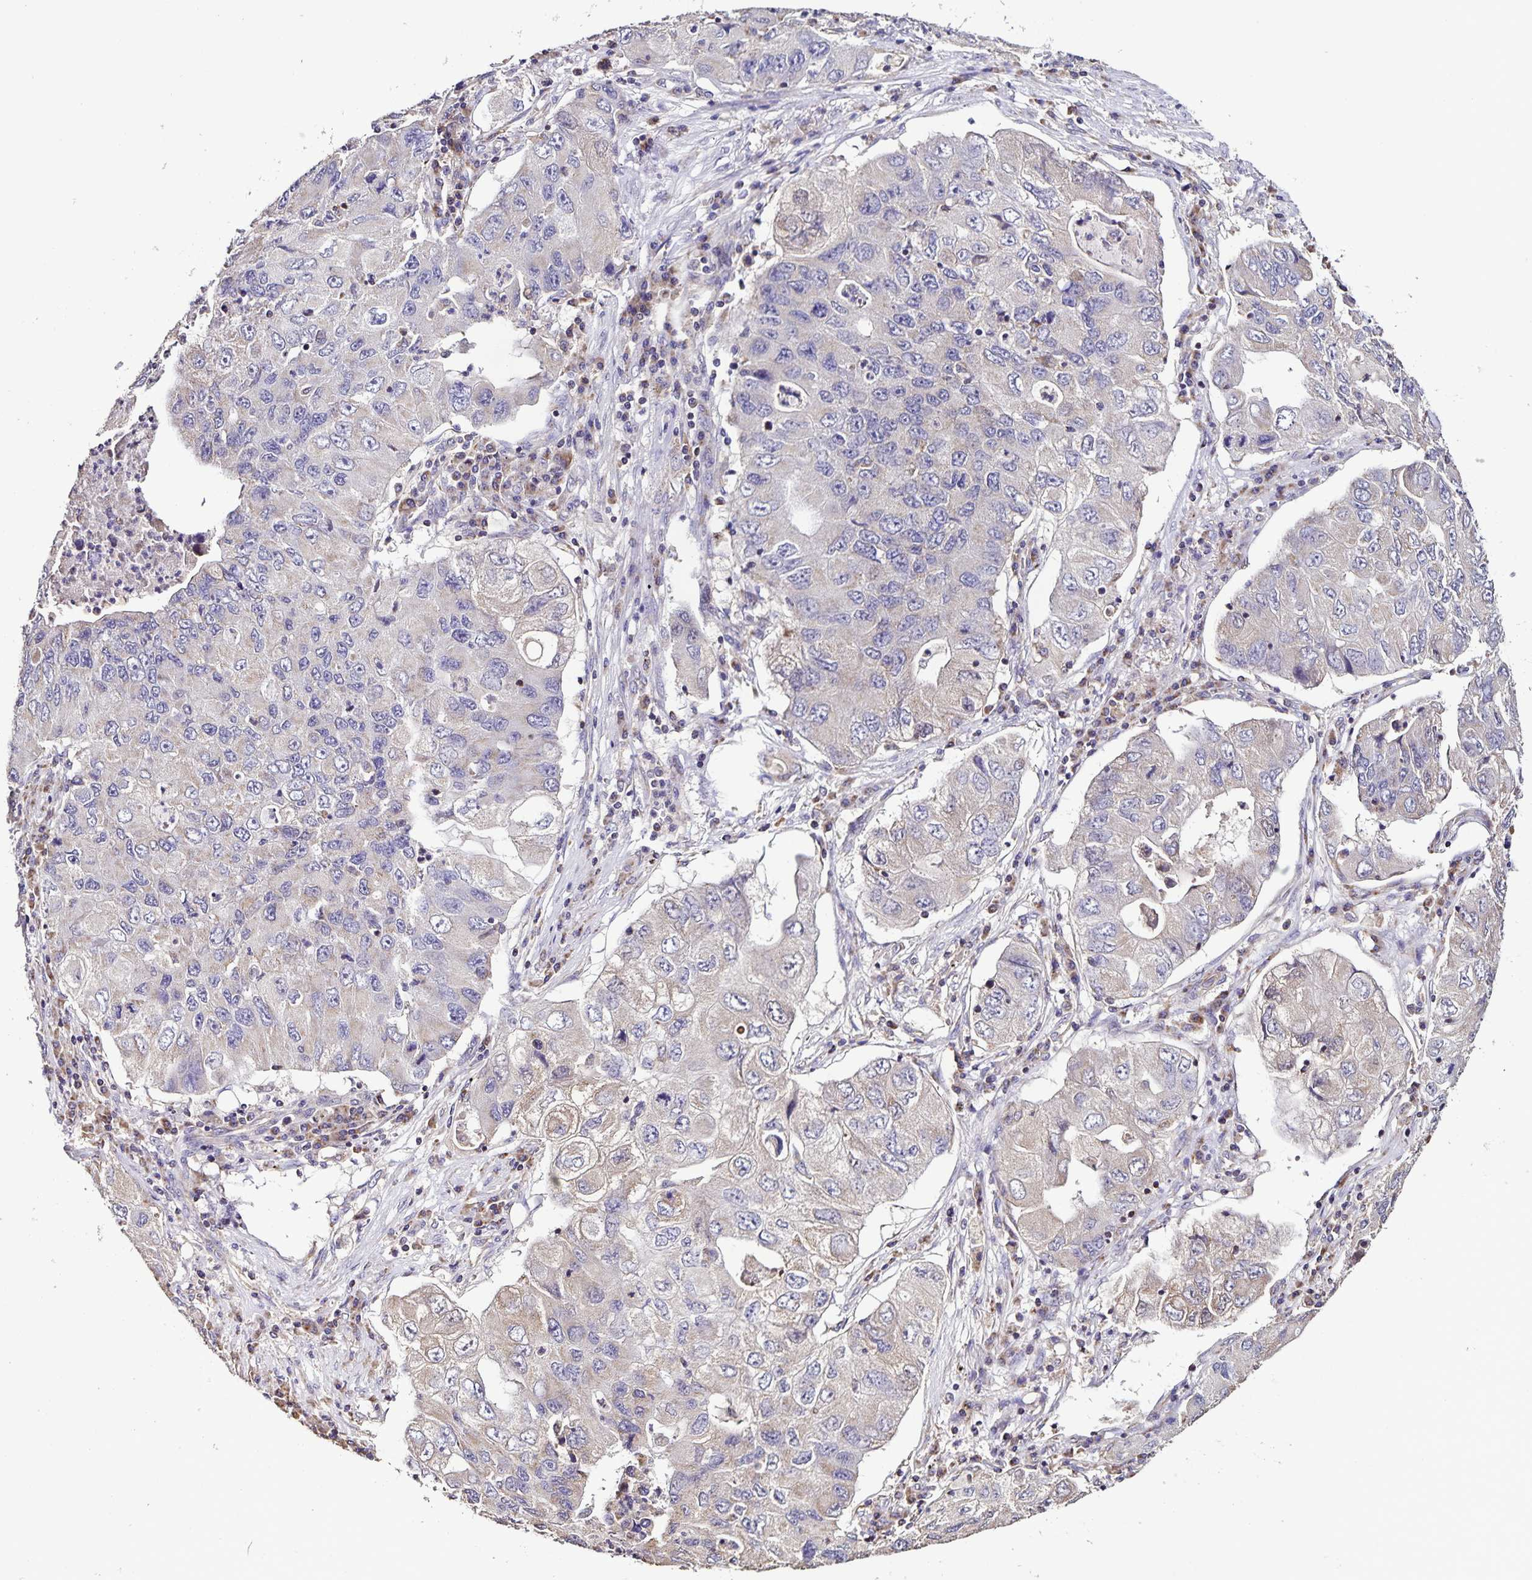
{"staining": {"intensity": "negative", "quantity": "none", "location": "none"}, "tissue": "lung cancer", "cell_type": "Tumor cells", "image_type": "cancer", "snomed": [{"axis": "morphology", "description": "Adenocarcinoma, NOS"}, {"axis": "morphology", "description": "Adenocarcinoma, metastatic, NOS"}, {"axis": "topography", "description": "Lymph node"}, {"axis": "topography", "description": "Lung"}], "caption": "High power microscopy image of an IHC image of lung metastatic adenocarcinoma, revealing no significant expression in tumor cells.", "gene": "MAN1A1", "patient": {"sex": "female", "age": 54}}